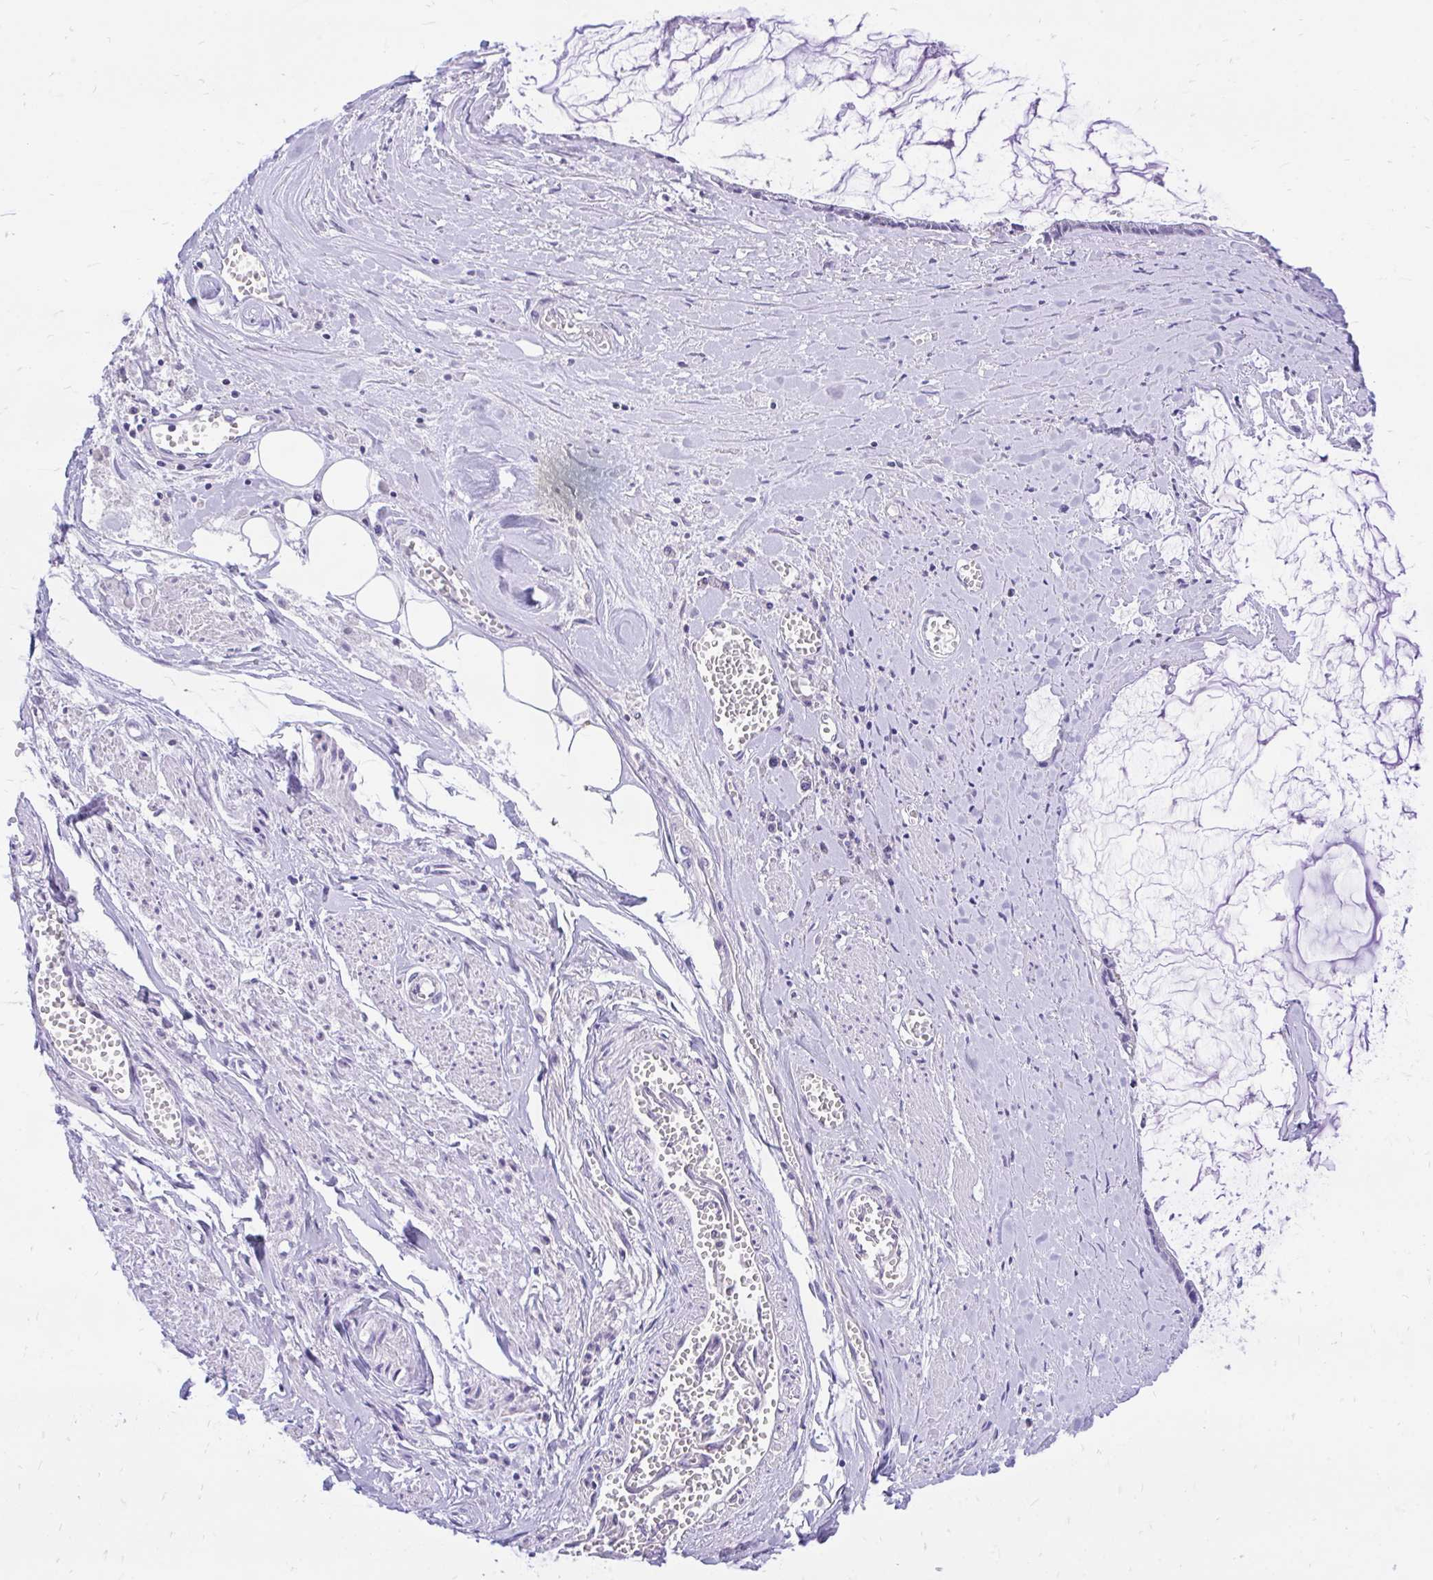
{"staining": {"intensity": "negative", "quantity": "none", "location": "none"}, "tissue": "ovarian cancer", "cell_type": "Tumor cells", "image_type": "cancer", "snomed": [{"axis": "morphology", "description": "Cystadenocarcinoma, mucinous, NOS"}, {"axis": "topography", "description": "Ovary"}], "caption": "The image exhibits no staining of tumor cells in mucinous cystadenocarcinoma (ovarian). (Brightfield microscopy of DAB (3,3'-diaminobenzidine) immunohistochemistry at high magnification).", "gene": "CXCL8", "patient": {"sex": "female", "age": 90}}